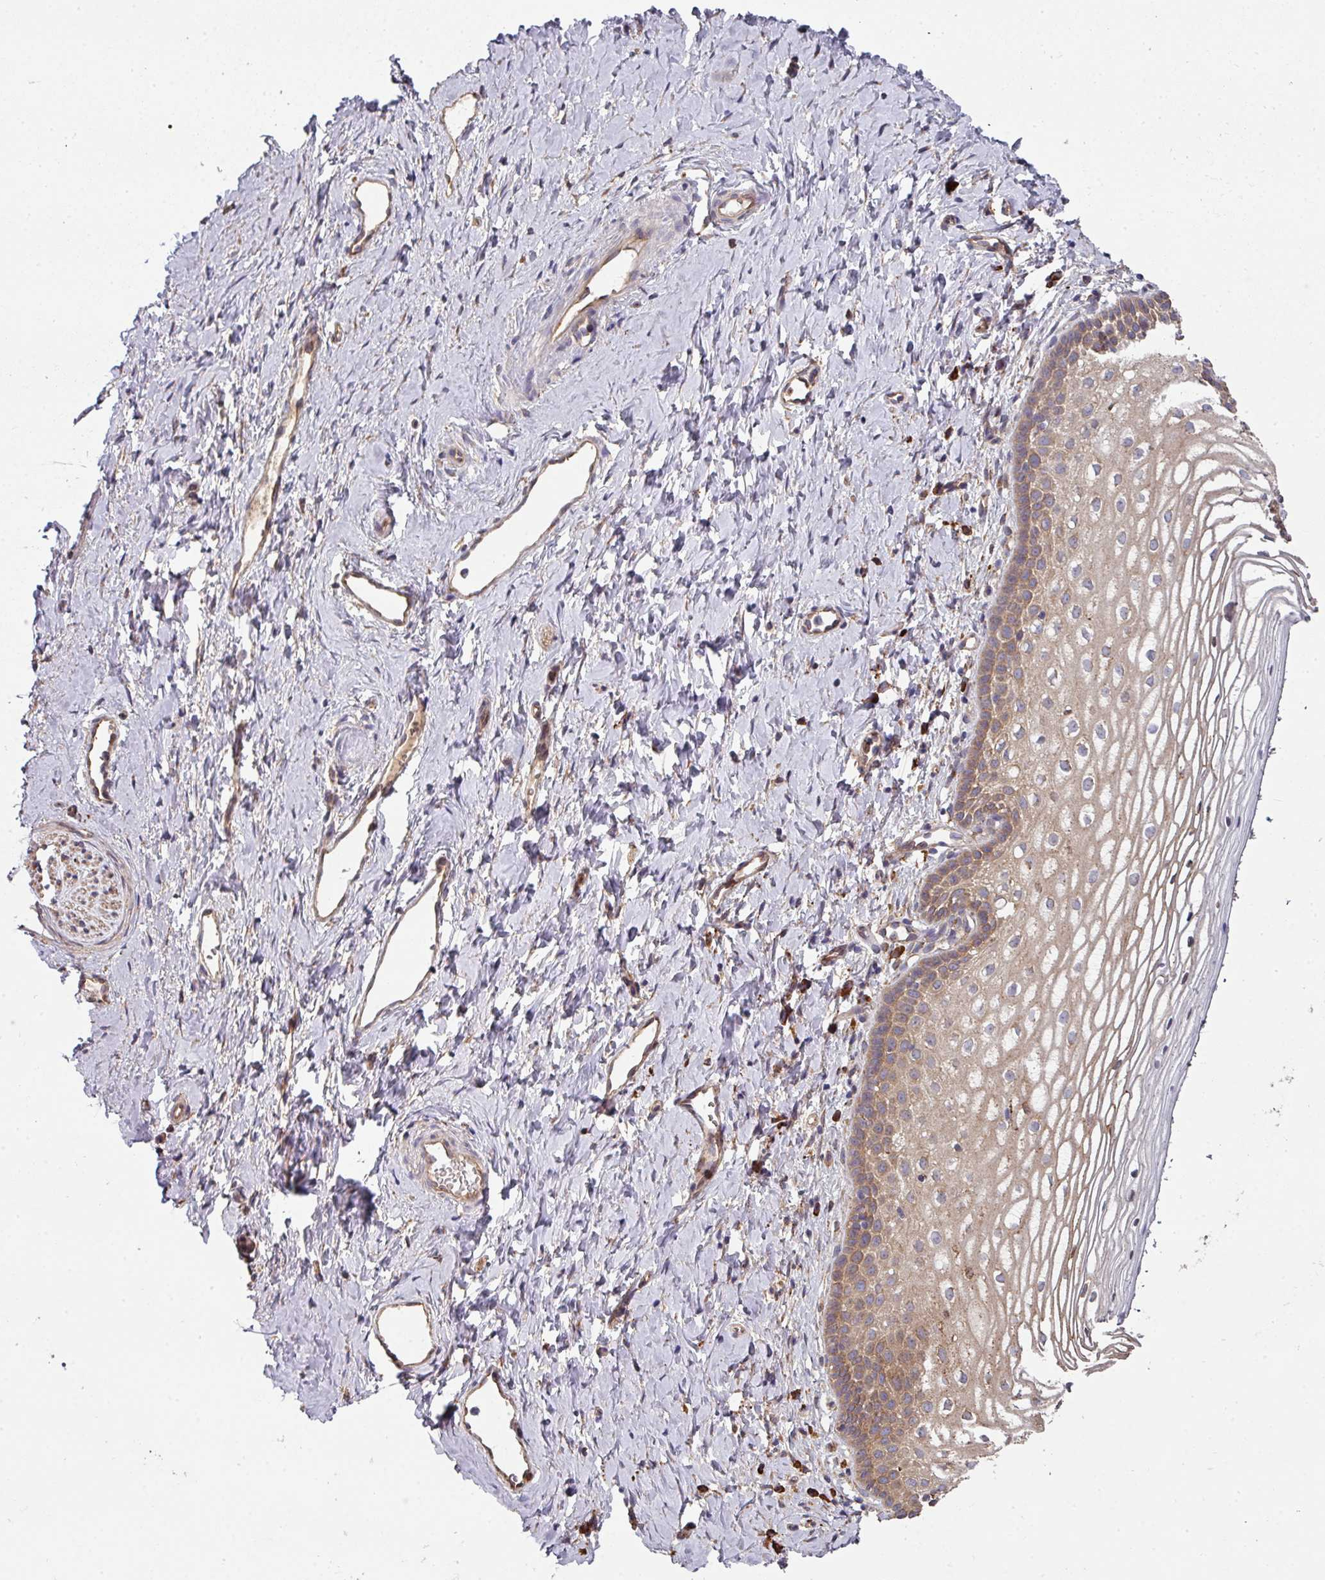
{"staining": {"intensity": "moderate", "quantity": ">75%", "location": "cytoplasmic/membranous"}, "tissue": "vagina", "cell_type": "Squamous epithelial cells", "image_type": "normal", "snomed": [{"axis": "morphology", "description": "Normal tissue, NOS"}, {"axis": "topography", "description": "Vagina"}], "caption": "Vagina stained with IHC demonstrates moderate cytoplasmic/membranous staining in approximately >75% of squamous epithelial cells. (DAB (3,3'-diaminobenzidine) IHC, brown staining for protein, blue staining for nuclei).", "gene": "FAT4", "patient": {"sex": "female", "age": 56}}